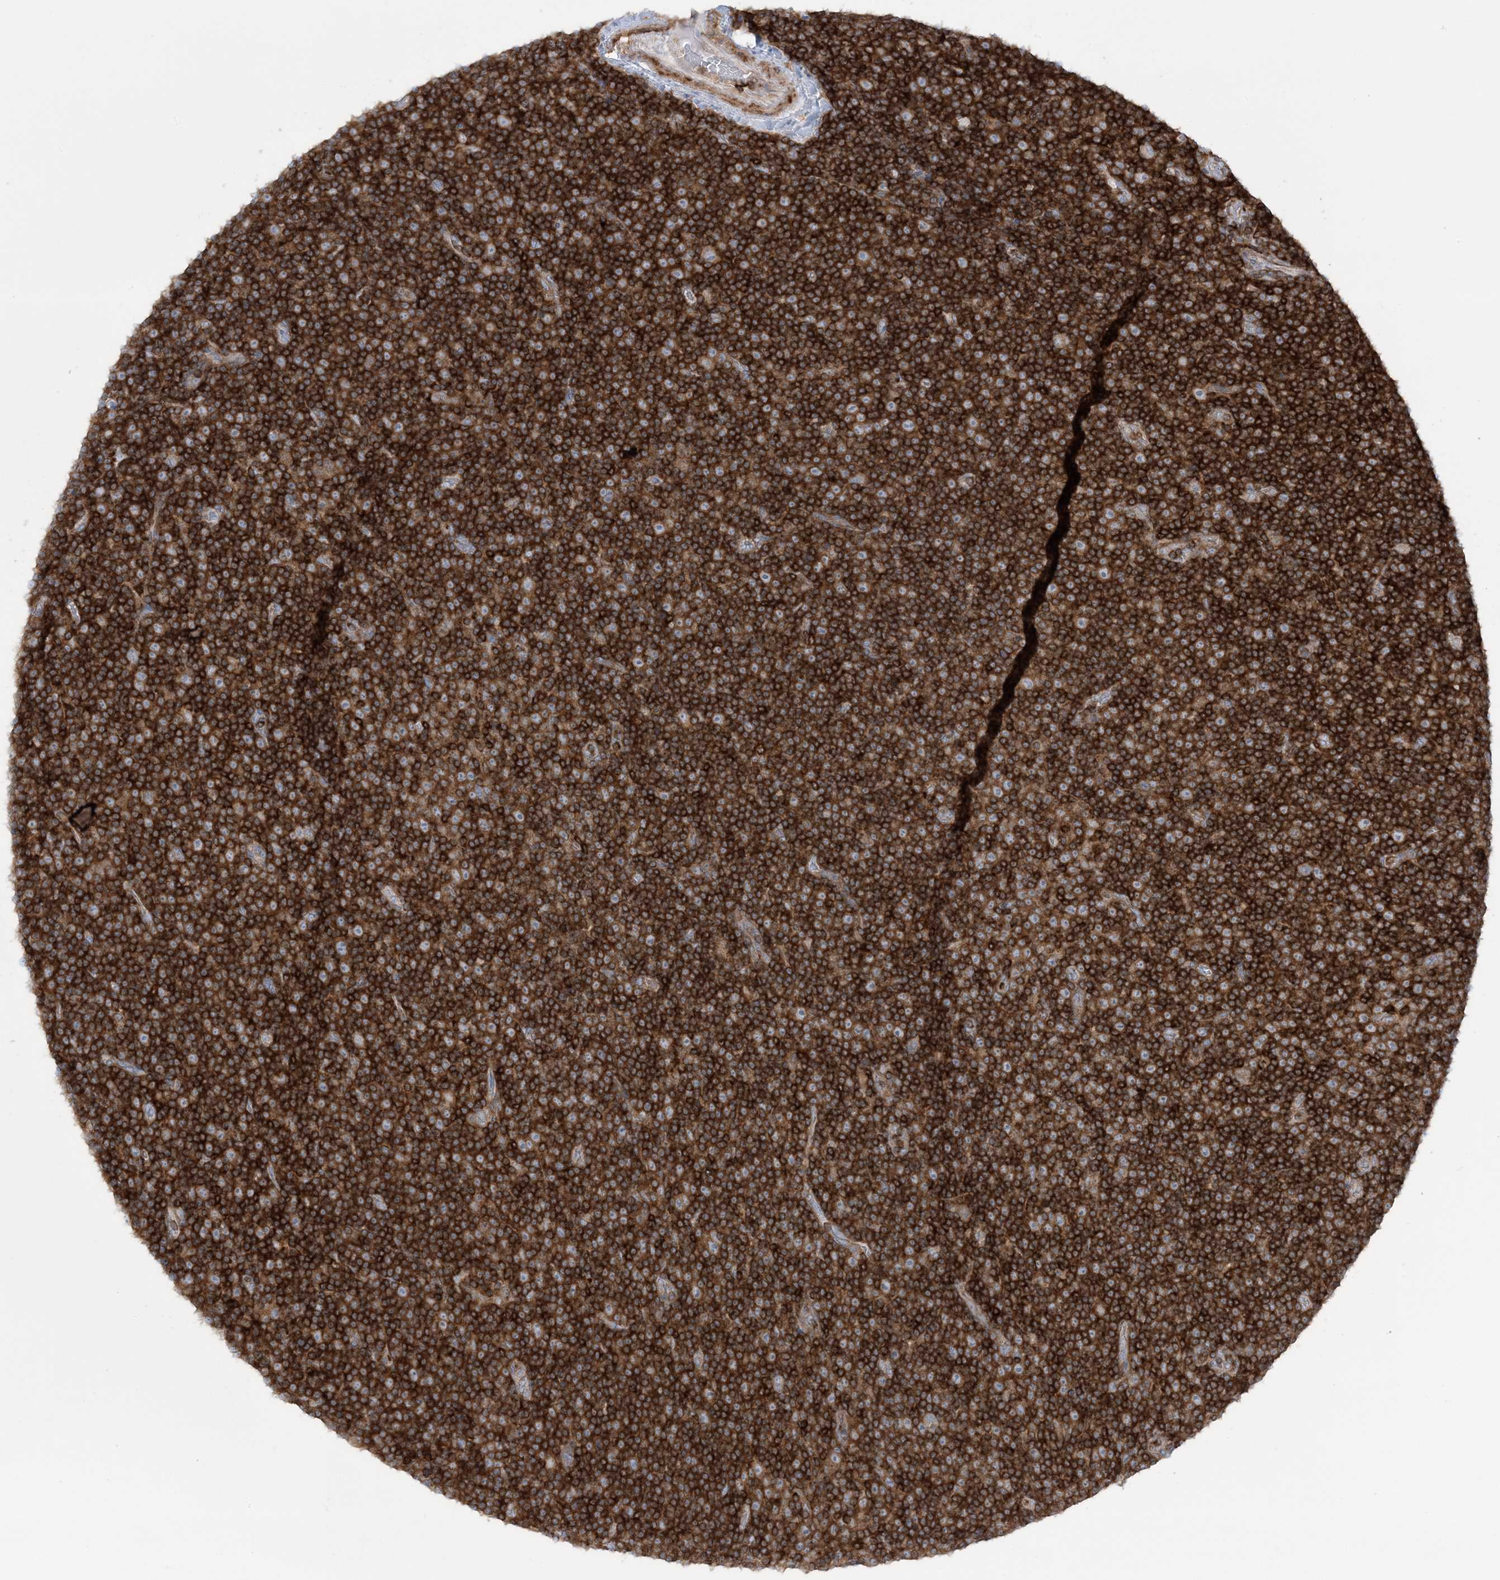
{"staining": {"intensity": "strong", "quantity": ">75%", "location": "cytoplasmic/membranous"}, "tissue": "lymphoma", "cell_type": "Tumor cells", "image_type": "cancer", "snomed": [{"axis": "morphology", "description": "Malignant lymphoma, non-Hodgkin's type, Low grade"}, {"axis": "topography", "description": "Lymph node"}], "caption": "There is high levels of strong cytoplasmic/membranous positivity in tumor cells of low-grade malignant lymphoma, non-Hodgkin's type, as demonstrated by immunohistochemical staining (brown color).", "gene": "ARHGAP30", "patient": {"sex": "female", "age": 67}}